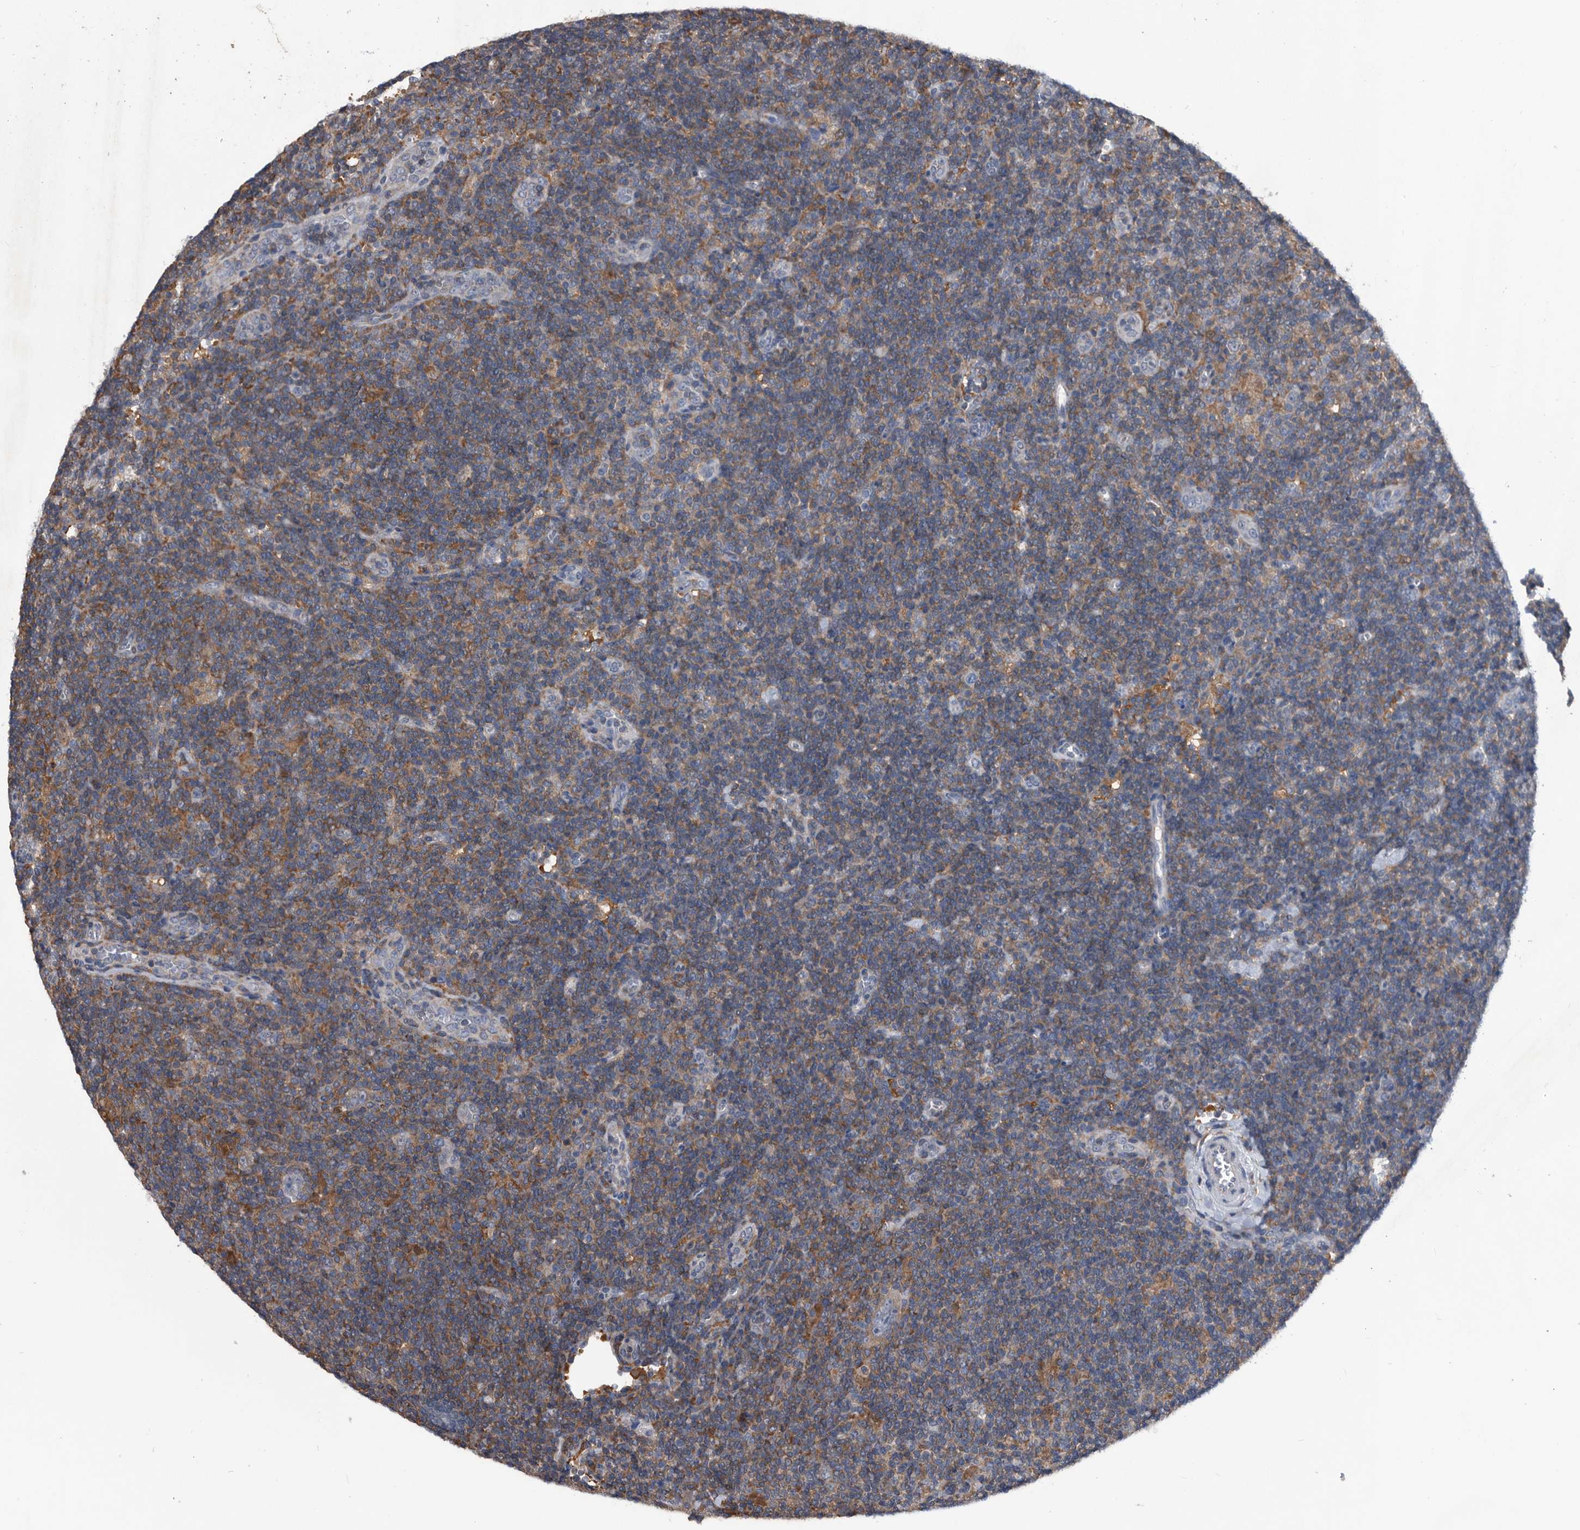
{"staining": {"intensity": "negative", "quantity": "none", "location": "none"}, "tissue": "lymphoma", "cell_type": "Tumor cells", "image_type": "cancer", "snomed": [{"axis": "morphology", "description": "Hodgkin's disease, NOS"}, {"axis": "topography", "description": "Lymph node"}], "caption": "Tumor cells show no significant protein positivity in lymphoma.", "gene": "NRBP1", "patient": {"sex": "female", "age": 57}}